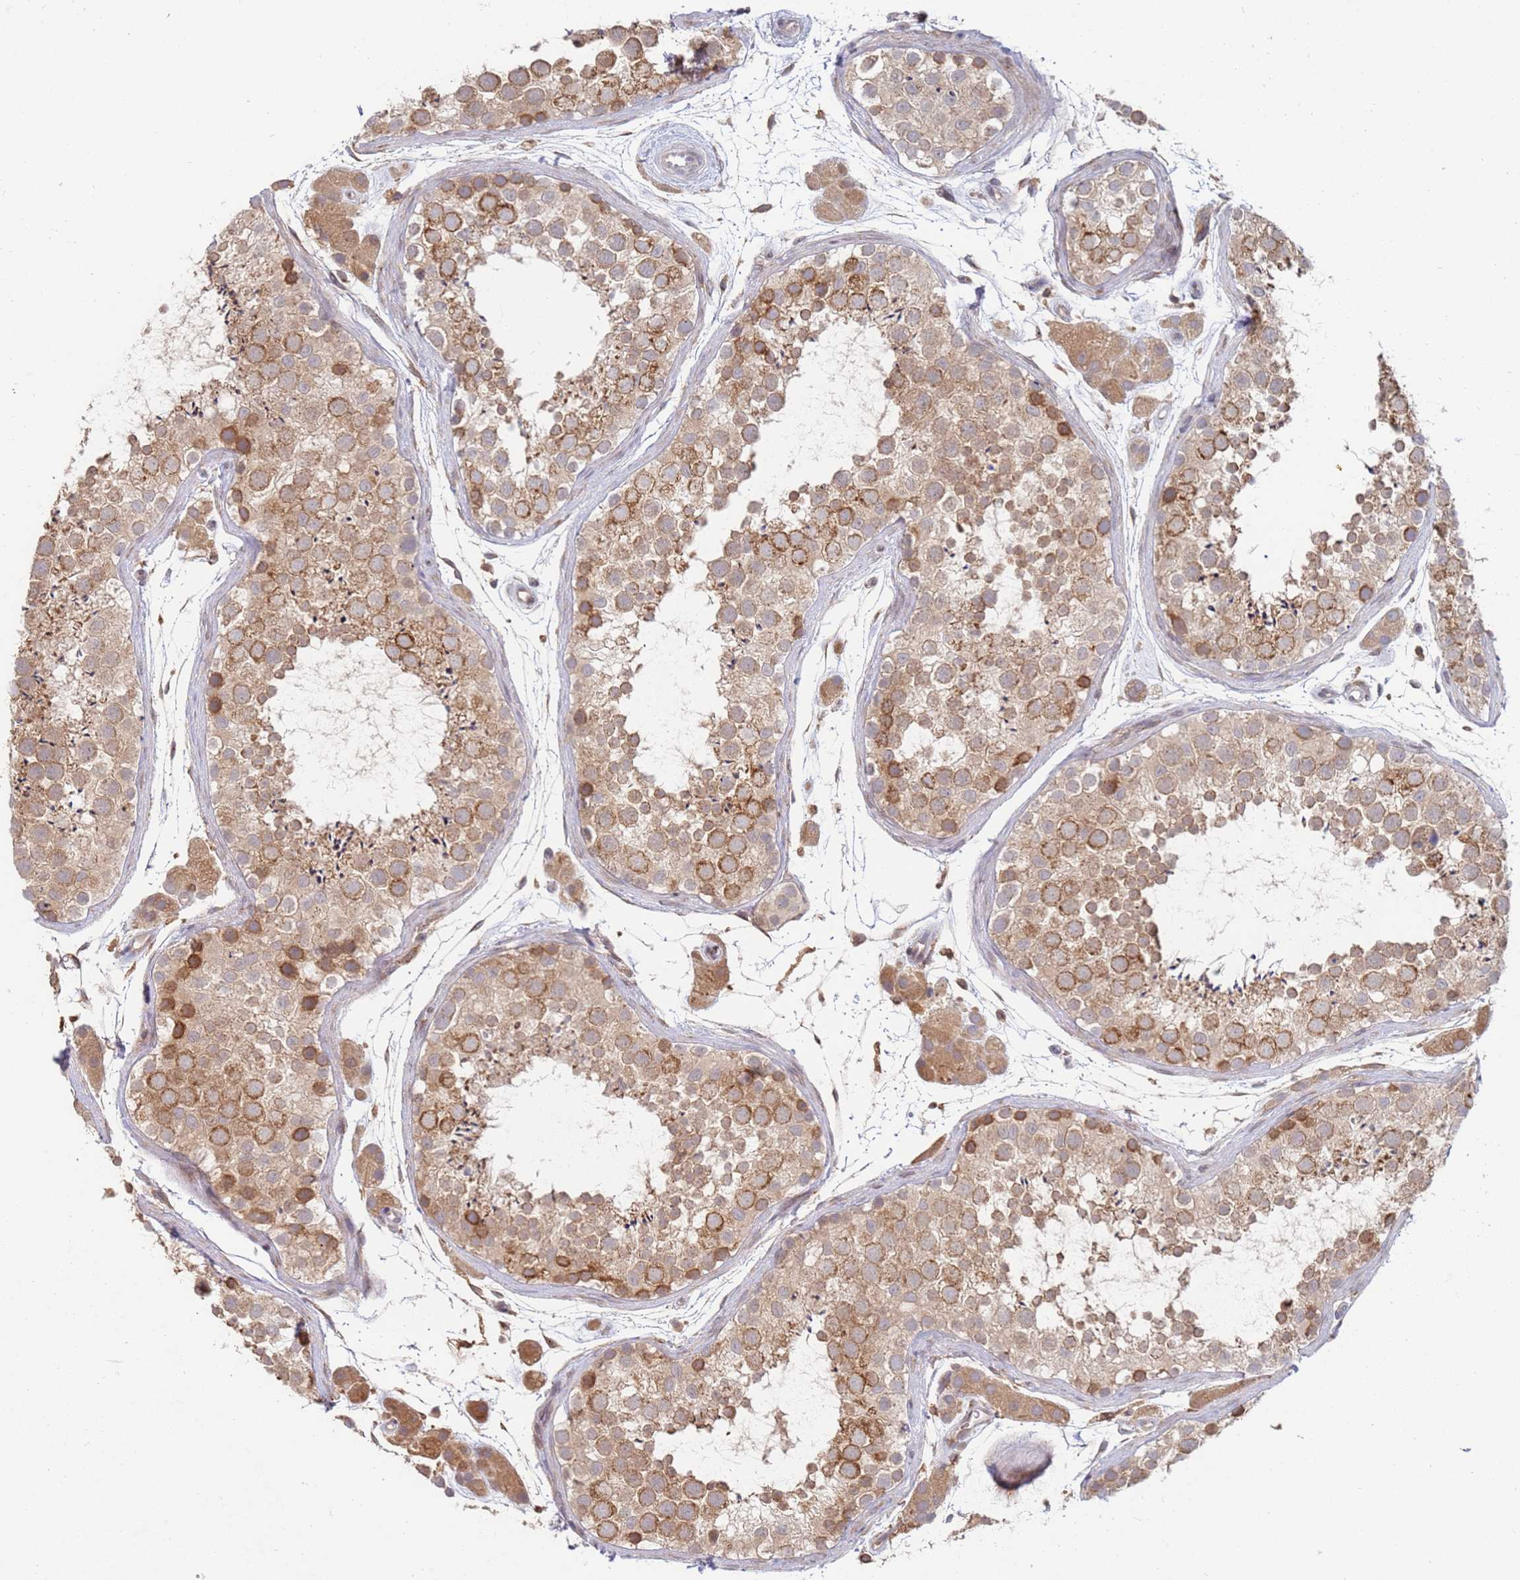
{"staining": {"intensity": "moderate", "quantity": ">75%", "location": "cytoplasmic/membranous"}, "tissue": "testis", "cell_type": "Cells in seminiferous ducts", "image_type": "normal", "snomed": [{"axis": "morphology", "description": "Normal tissue, NOS"}, {"axis": "topography", "description": "Testis"}], "caption": "Brown immunohistochemical staining in normal human testis displays moderate cytoplasmic/membranous staining in about >75% of cells in seminiferous ducts.", "gene": "VRK2", "patient": {"sex": "male", "age": 41}}